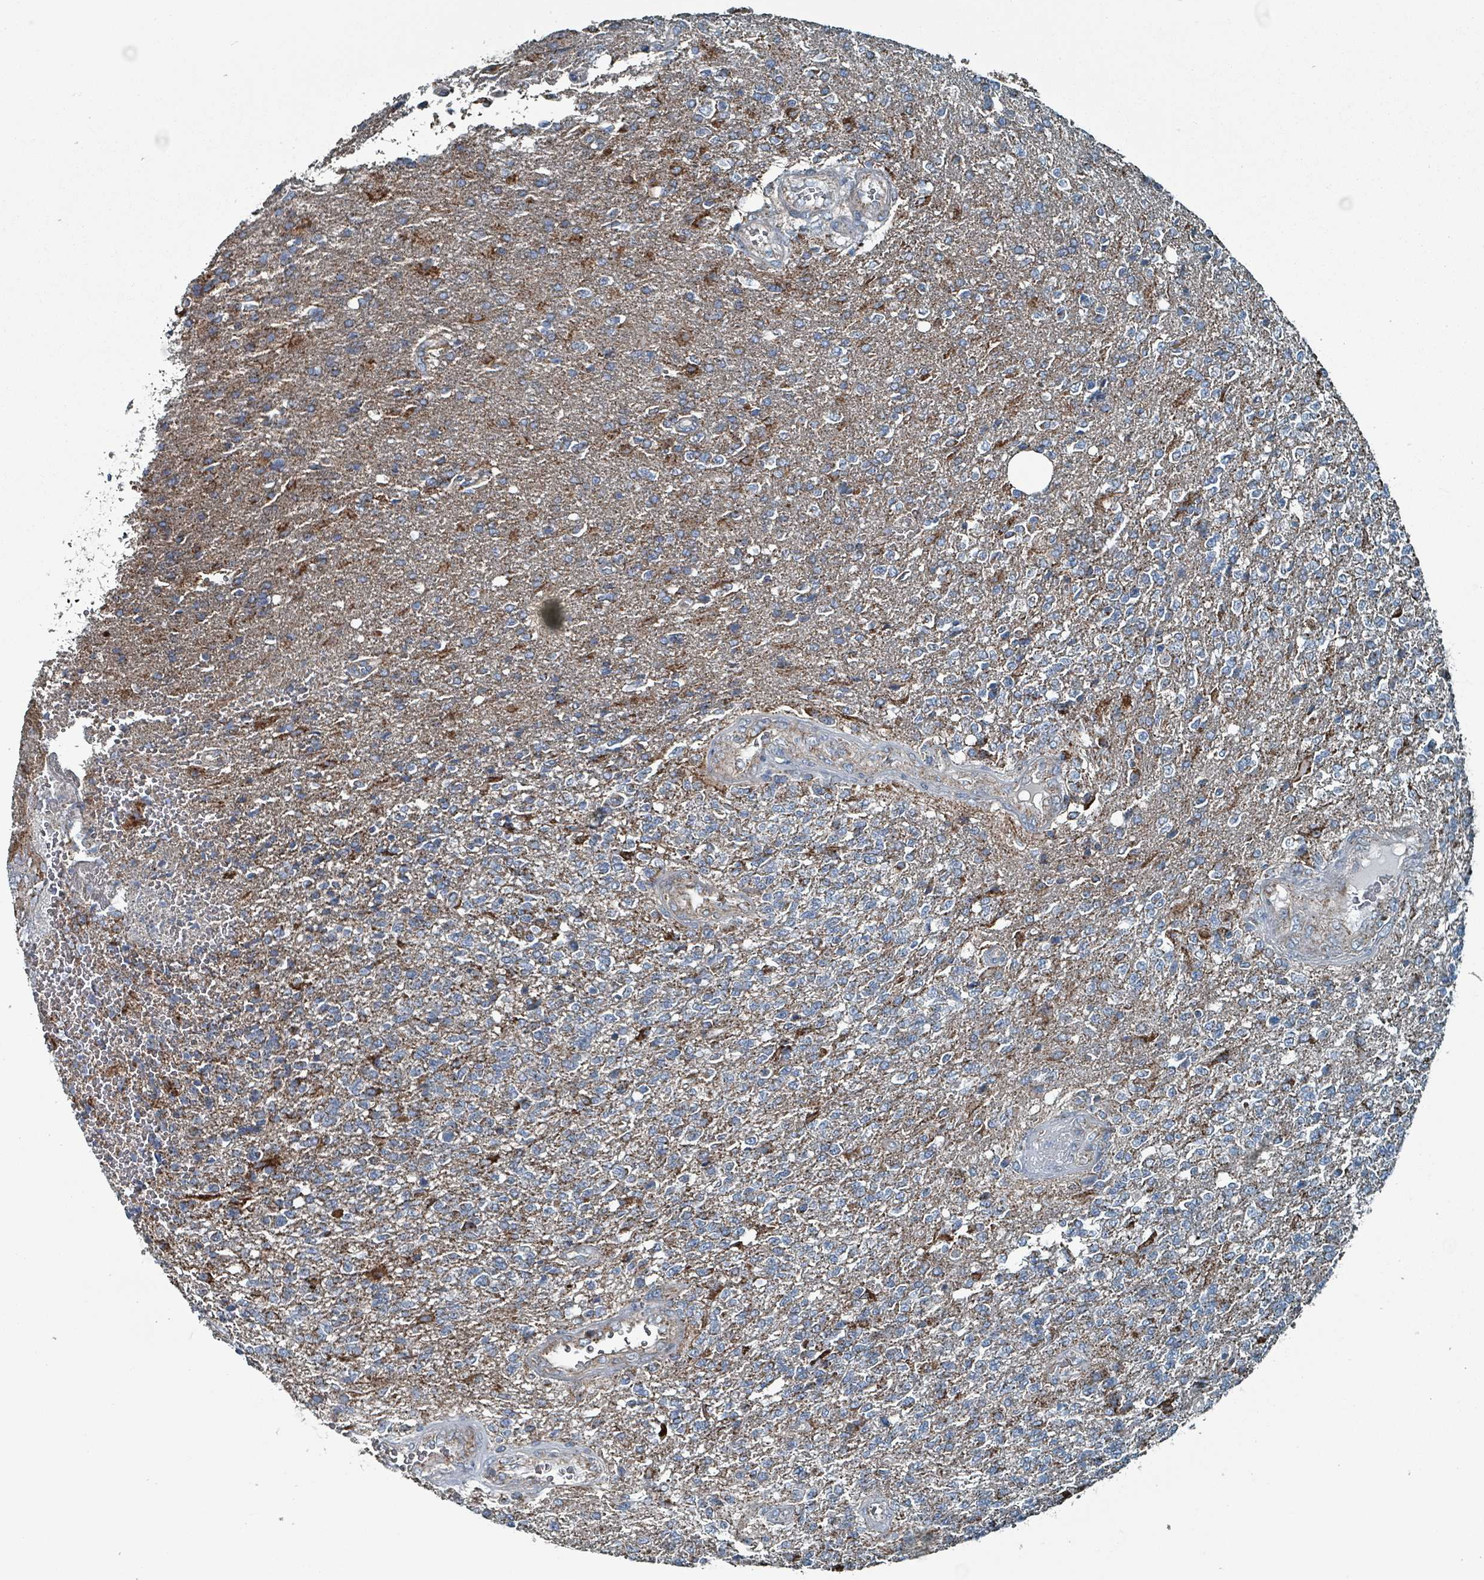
{"staining": {"intensity": "moderate", "quantity": "<25%", "location": "cytoplasmic/membranous"}, "tissue": "glioma", "cell_type": "Tumor cells", "image_type": "cancer", "snomed": [{"axis": "morphology", "description": "Glioma, malignant, High grade"}, {"axis": "topography", "description": "Brain"}], "caption": "High-grade glioma (malignant) was stained to show a protein in brown. There is low levels of moderate cytoplasmic/membranous expression in about <25% of tumor cells.", "gene": "ABHD18", "patient": {"sex": "male", "age": 56}}